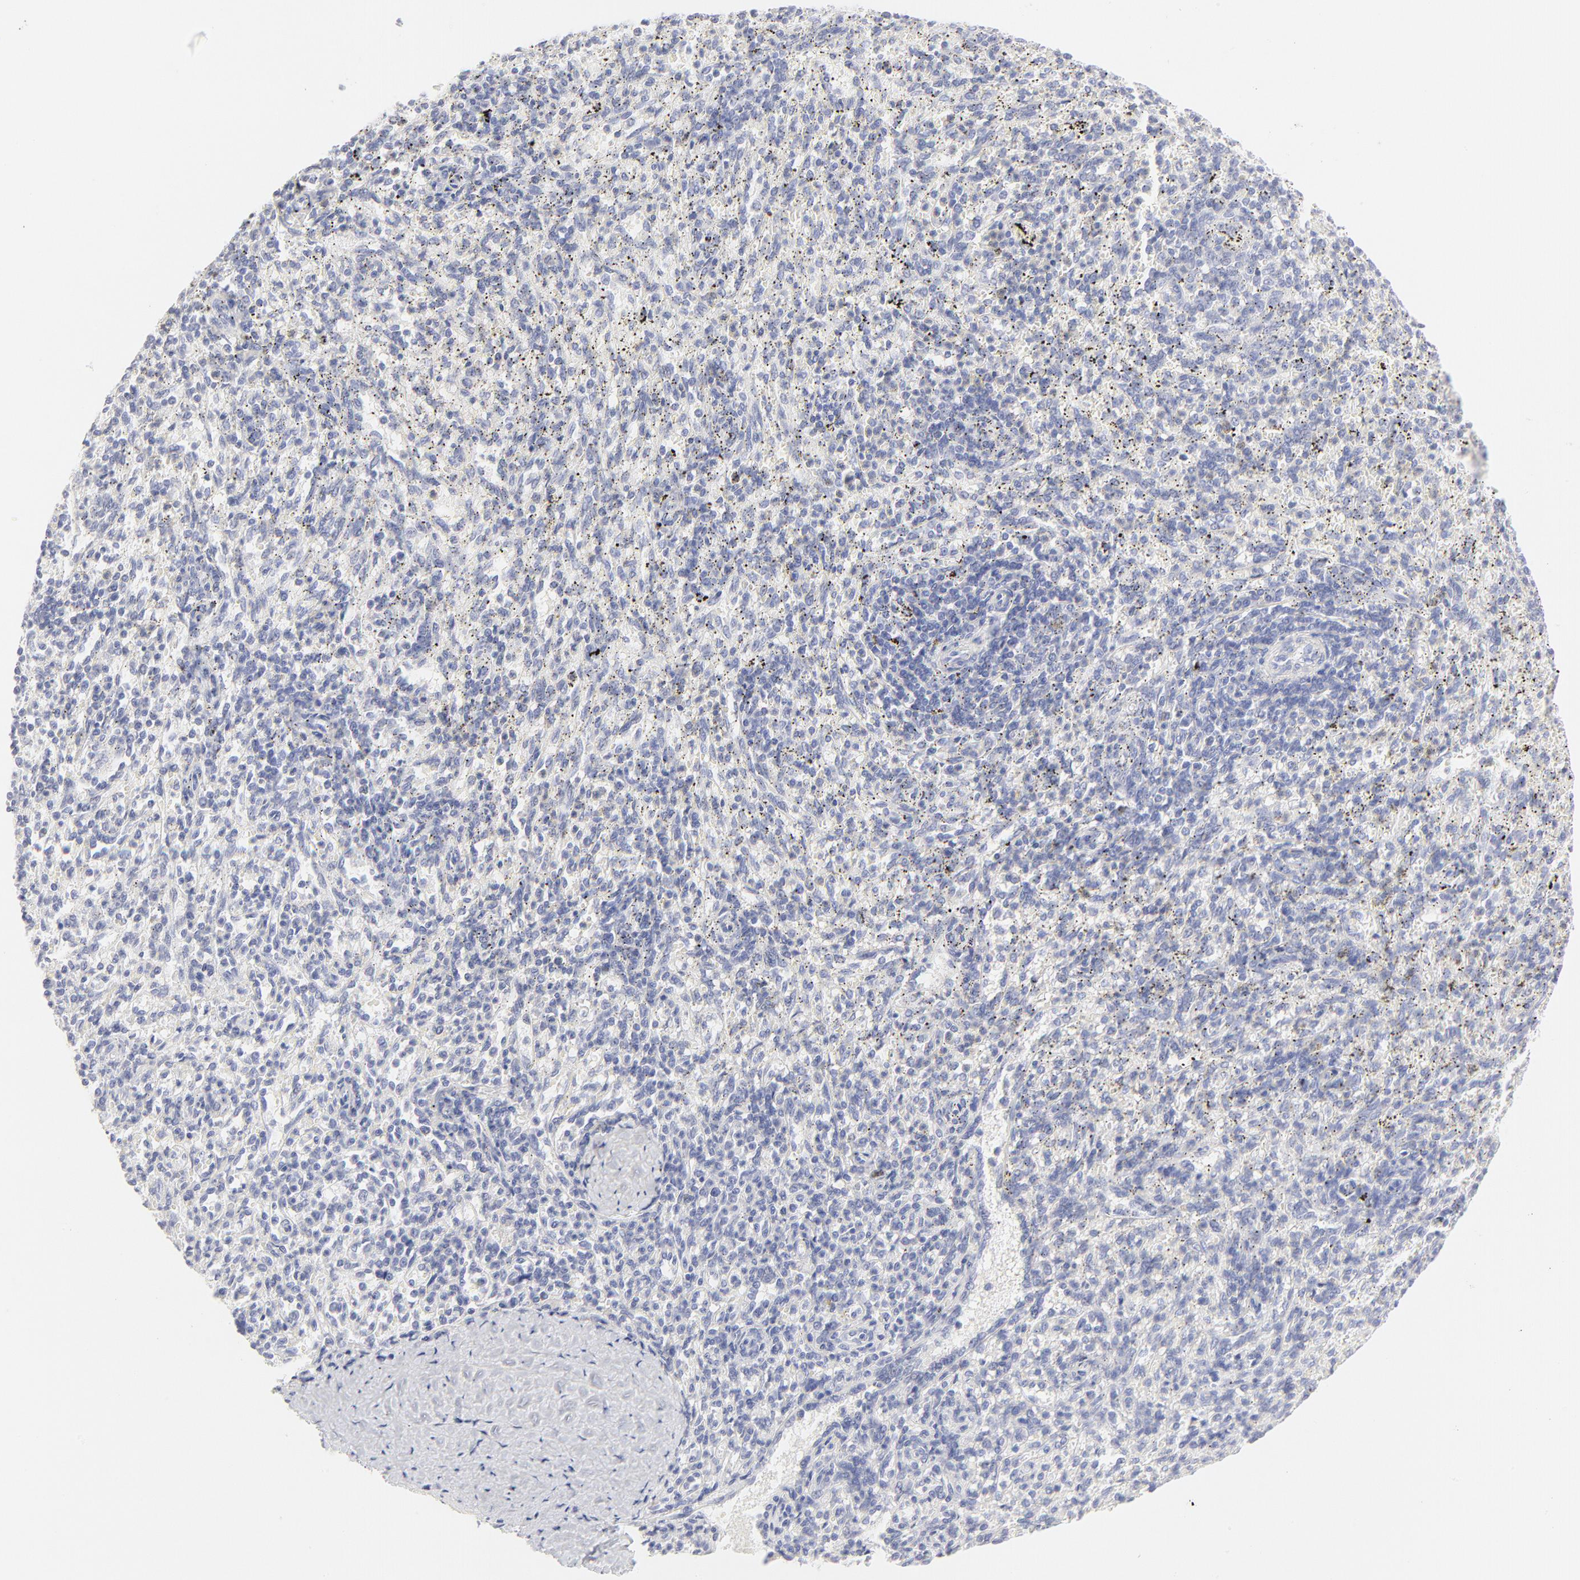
{"staining": {"intensity": "negative", "quantity": "none", "location": "none"}, "tissue": "spleen", "cell_type": "Cells in red pulp", "image_type": "normal", "snomed": [{"axis": "morphology", "description": "Normal tissue, NOS"}, {"axis": "topography", "description": "Spleen"}], "caption": "IHC of benign spleen demonstrates no positivity in cells in red pulp. Nuclei are stained in blue.", "gene": "ELF3", "patient": {"sex": "female", "age": 10}}